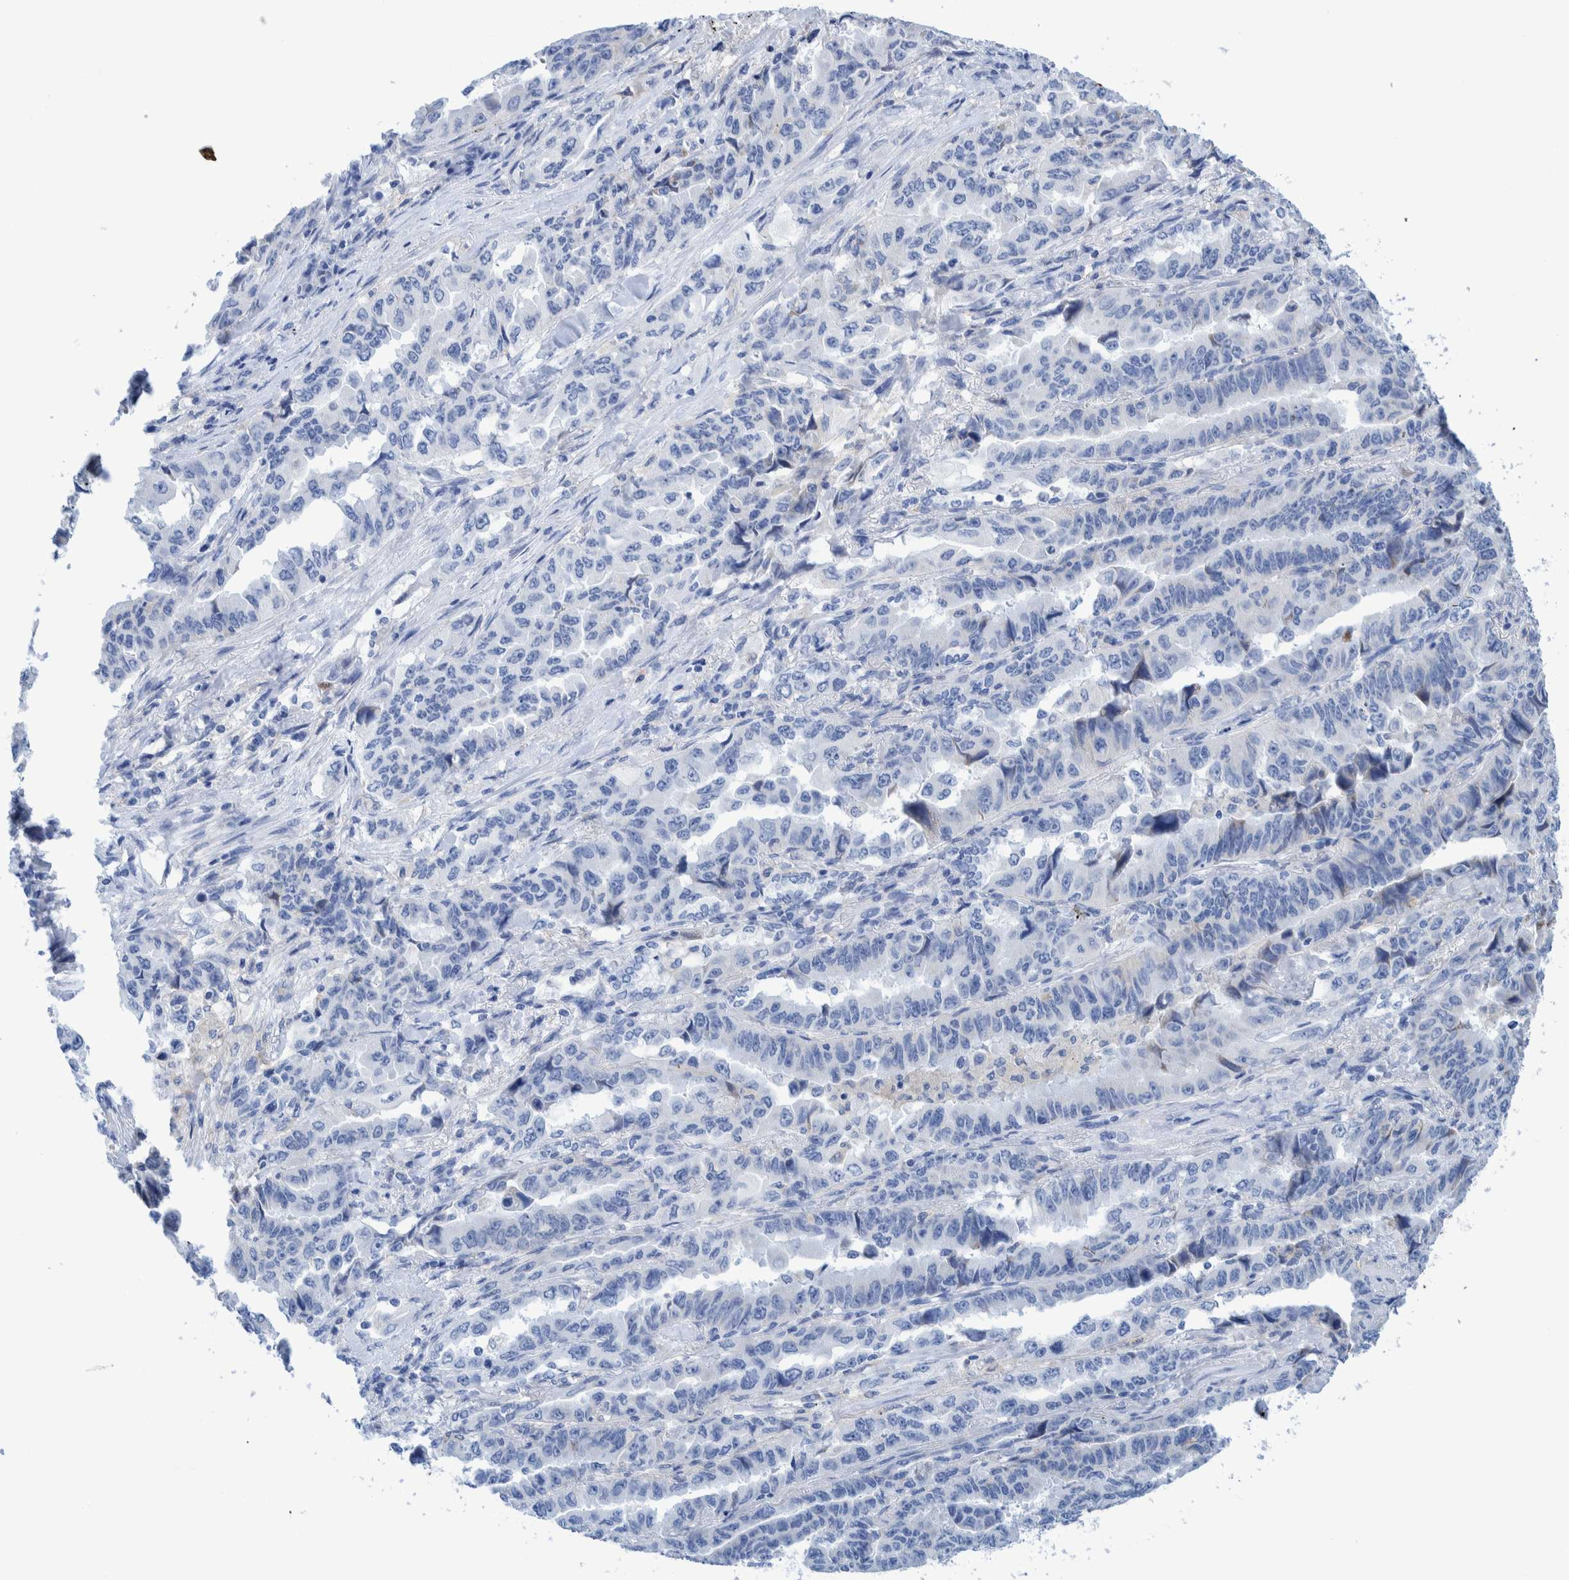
{"staining": {"intensity": "negative", "quantity": "none", "location": "none"}, "tissue": "lung cancer", "cell_type": "Tumor cells", "image_type": "cancer", "snomed": [{"axis": "morphology", "description": "Adenocarcinoma, NOS"}, {"axis": "topography", "description": "Lung"}], "caption": "Immunohistochemical staining of lung cancer displays no significant expression in tumor cells.", "gene": "KRT14", "patient": {"sex": "female", "age": 51}}